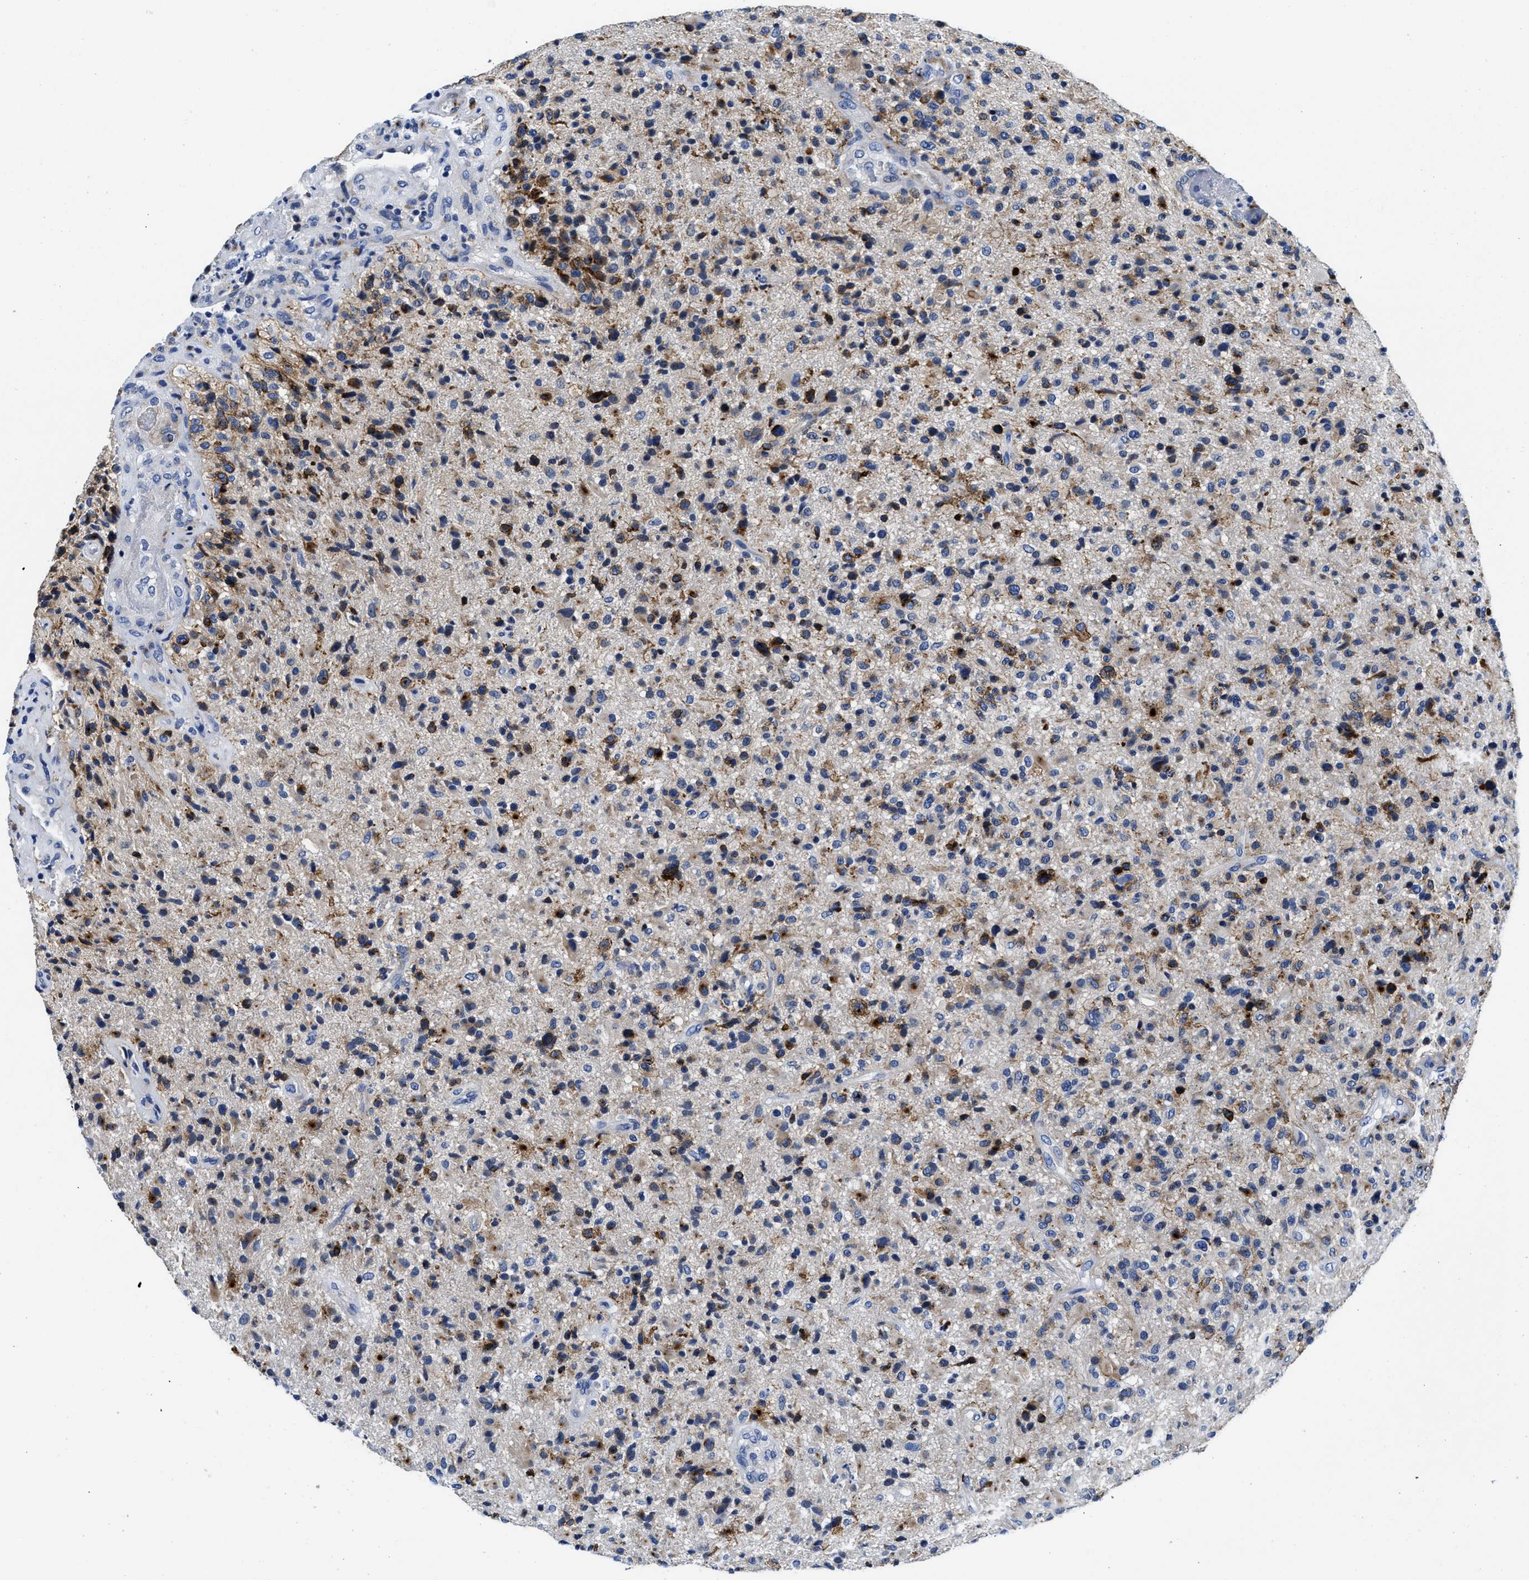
{"staining": {"intensity": "strong", "quantity": "25%-75%", "location": "cytoplasmic/membranous"}, "tissue": "glioma", "cell_type": "Tumor cells", "image_type": "cancer", "snomed": [{"axis": "morphology", "description": "Glioma, malignant, High grade"}, {"axis": "topography", "description": "Brain"}], "caption": "Malignant high-grade glioma was stained to show a protein in brown. There is high levels of strong cytoplasmic/membranous staining in about 25%-75% of tumor cells.", "gene": "SLC35F1", "patient": {"sex": "male", "age": 72}}